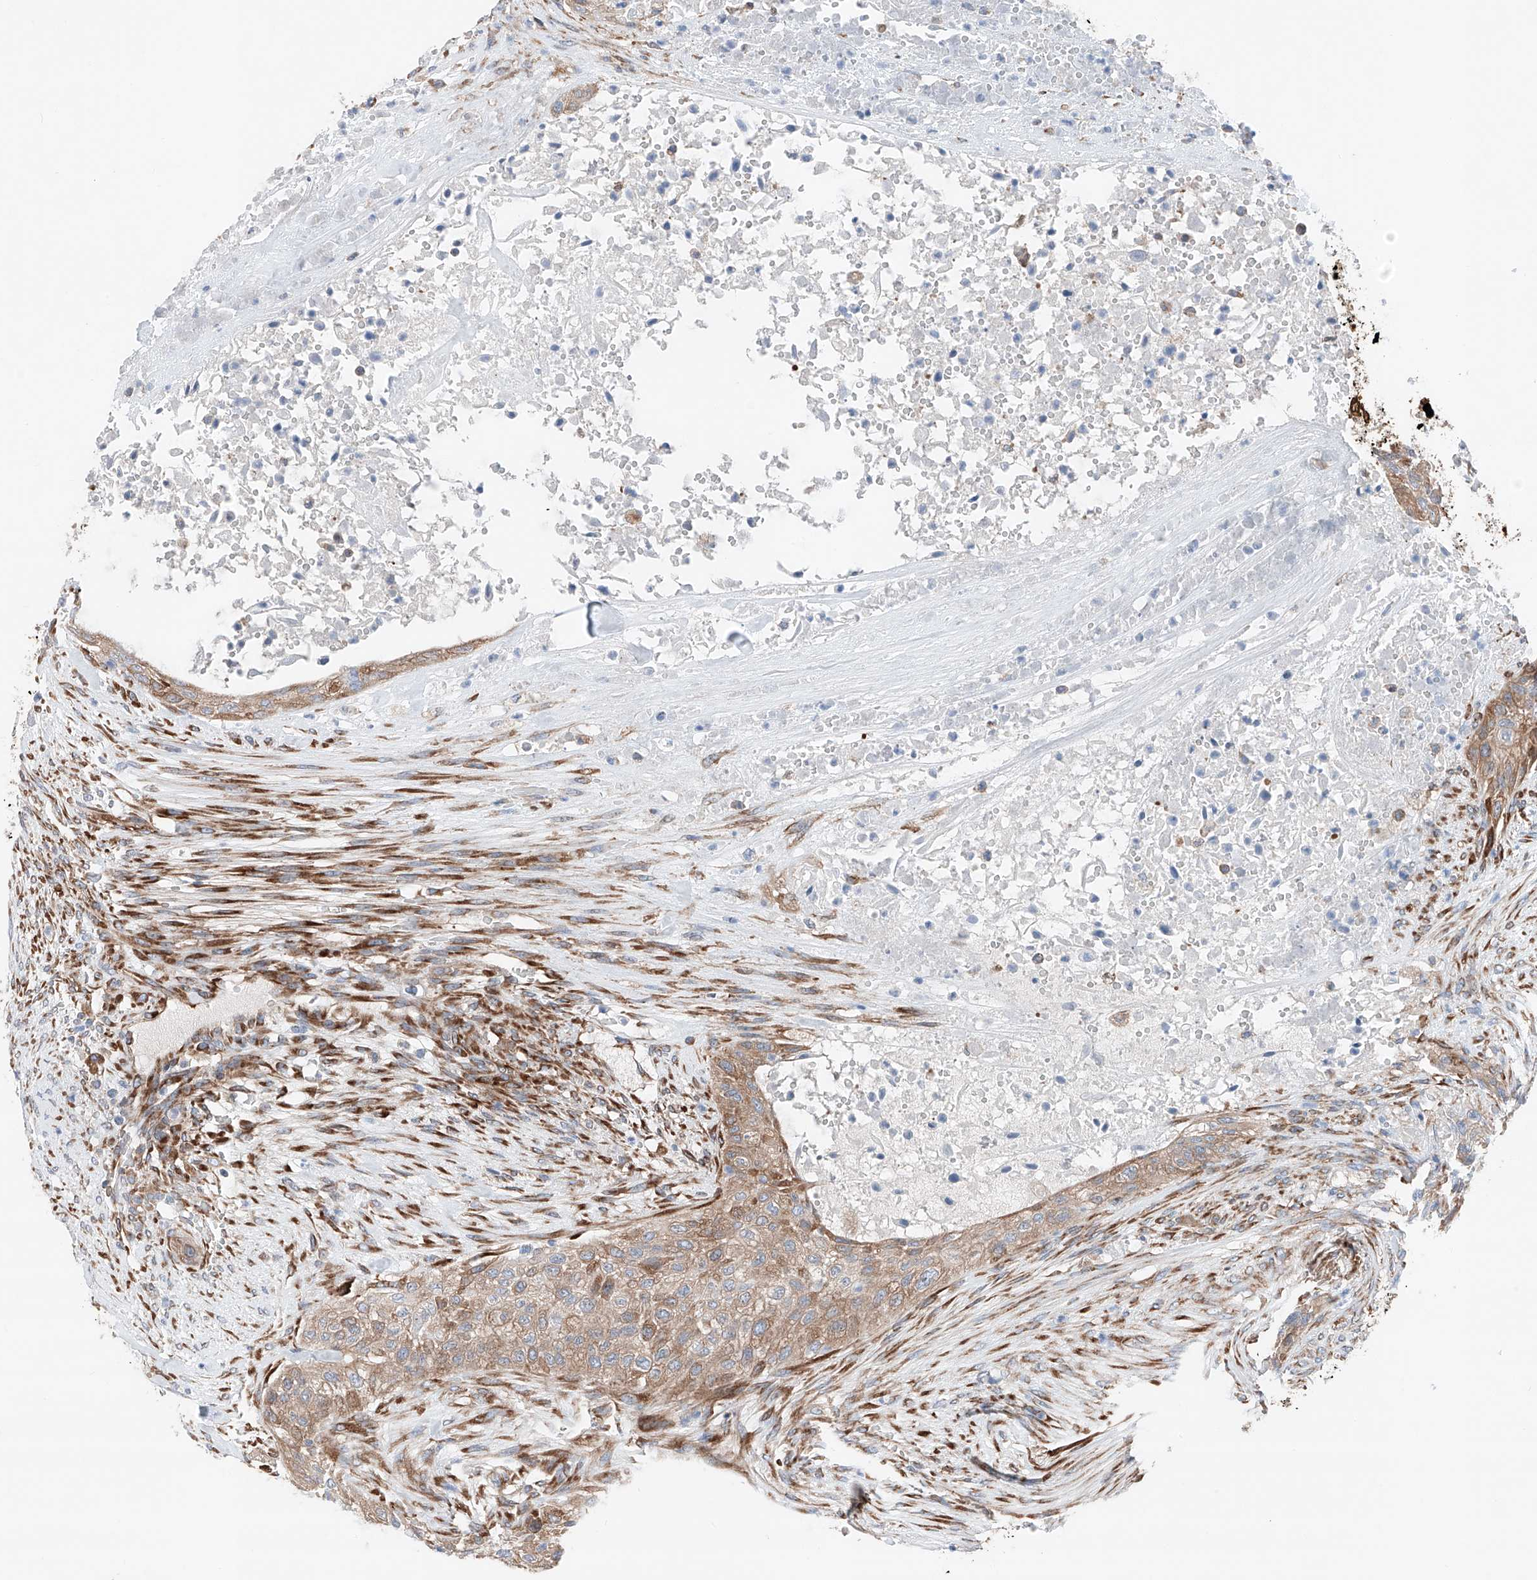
{"staining": {"intensity": "moderate", "quantity": ">75%", "location": "cytoplasmic/membranous"}, "tissue": "urothelial cancer", "cell_type": "Tumor cells", "image_type": "cancer", "snomed": [{"axis": "morphology", "description": "Urothelial carcinoma, High grade"}, {"axis": "topography", "description": "Urinary bladder"}], "caption": "IHC histopathology image of neoplastic tissue: human urothelial cancer stained using immunohistochemistry (IHC) shows medium levels of moderate protein expression localized specifically in the cytoplasmic/membranous of tumor cells, appearing as a cytoplasmic/membranous brown color.", "gene": "CRELD1", "patient": {"sex": "male", "age": 35}}